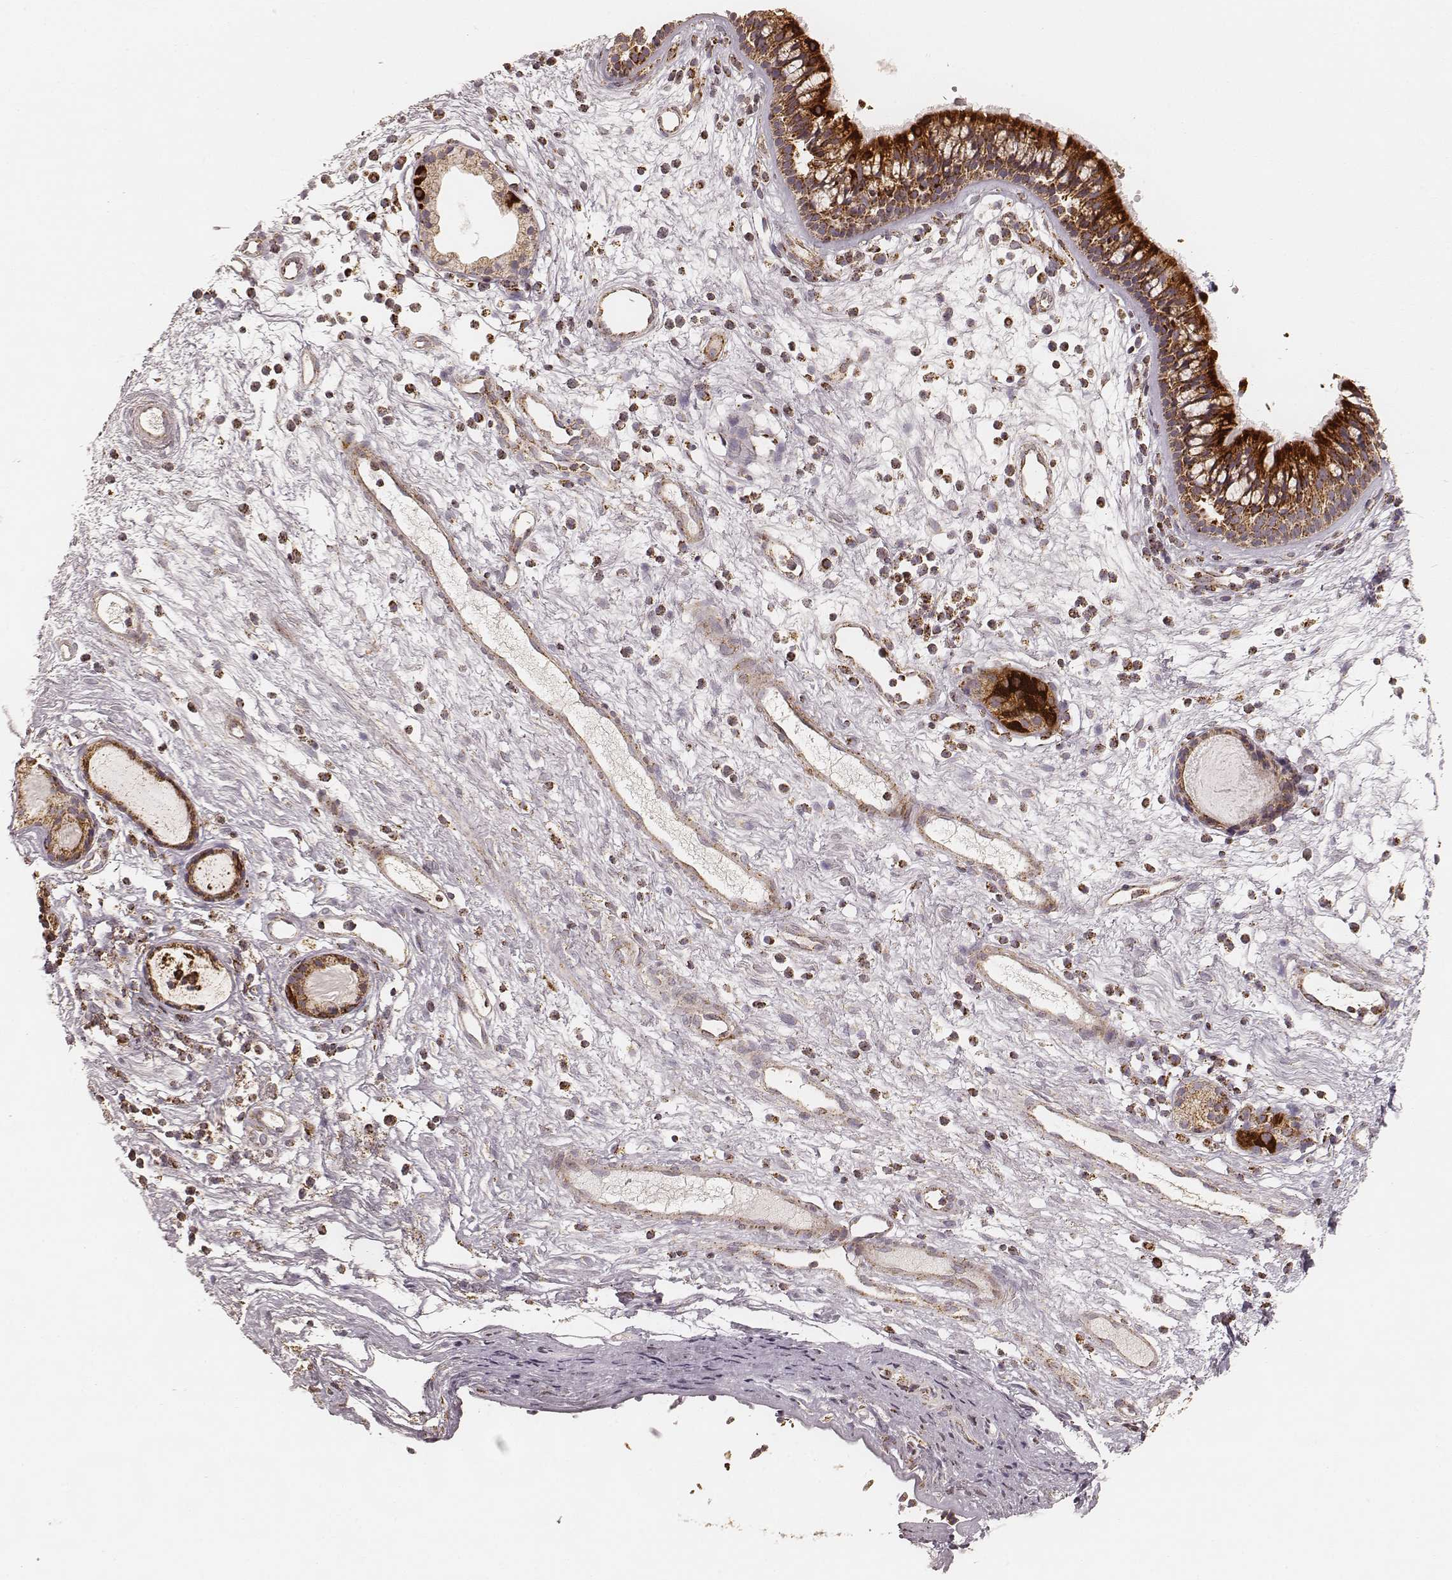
{"staining": {"intensity": "strong", "quantity": ">75%", "location": "cytoplasmic/membranous"}, "tissue": "nasopharynx", "cell_type": "Respiratory epithelial cells", "image_type": "normal", "snomed": [{"axis": "morphology", "description": "Normal tissue, NOS"}, {"axis": "topography", "description": "Nasopharynx"}], "caption": "Immunohistochemical staining of normal nasopharynx displays high levels of strong cytoplasmic/membranous staining in approximately >75% of respiratory epithelial cells. The protein of interest is stained brown, and the nuclei are stained in blue (DAB (3,3'-diaminobenzidine) IHC with brightfield microscopy, high magnification).", "gene": "CS", "patient": {"sex": "male", "age": 77}}